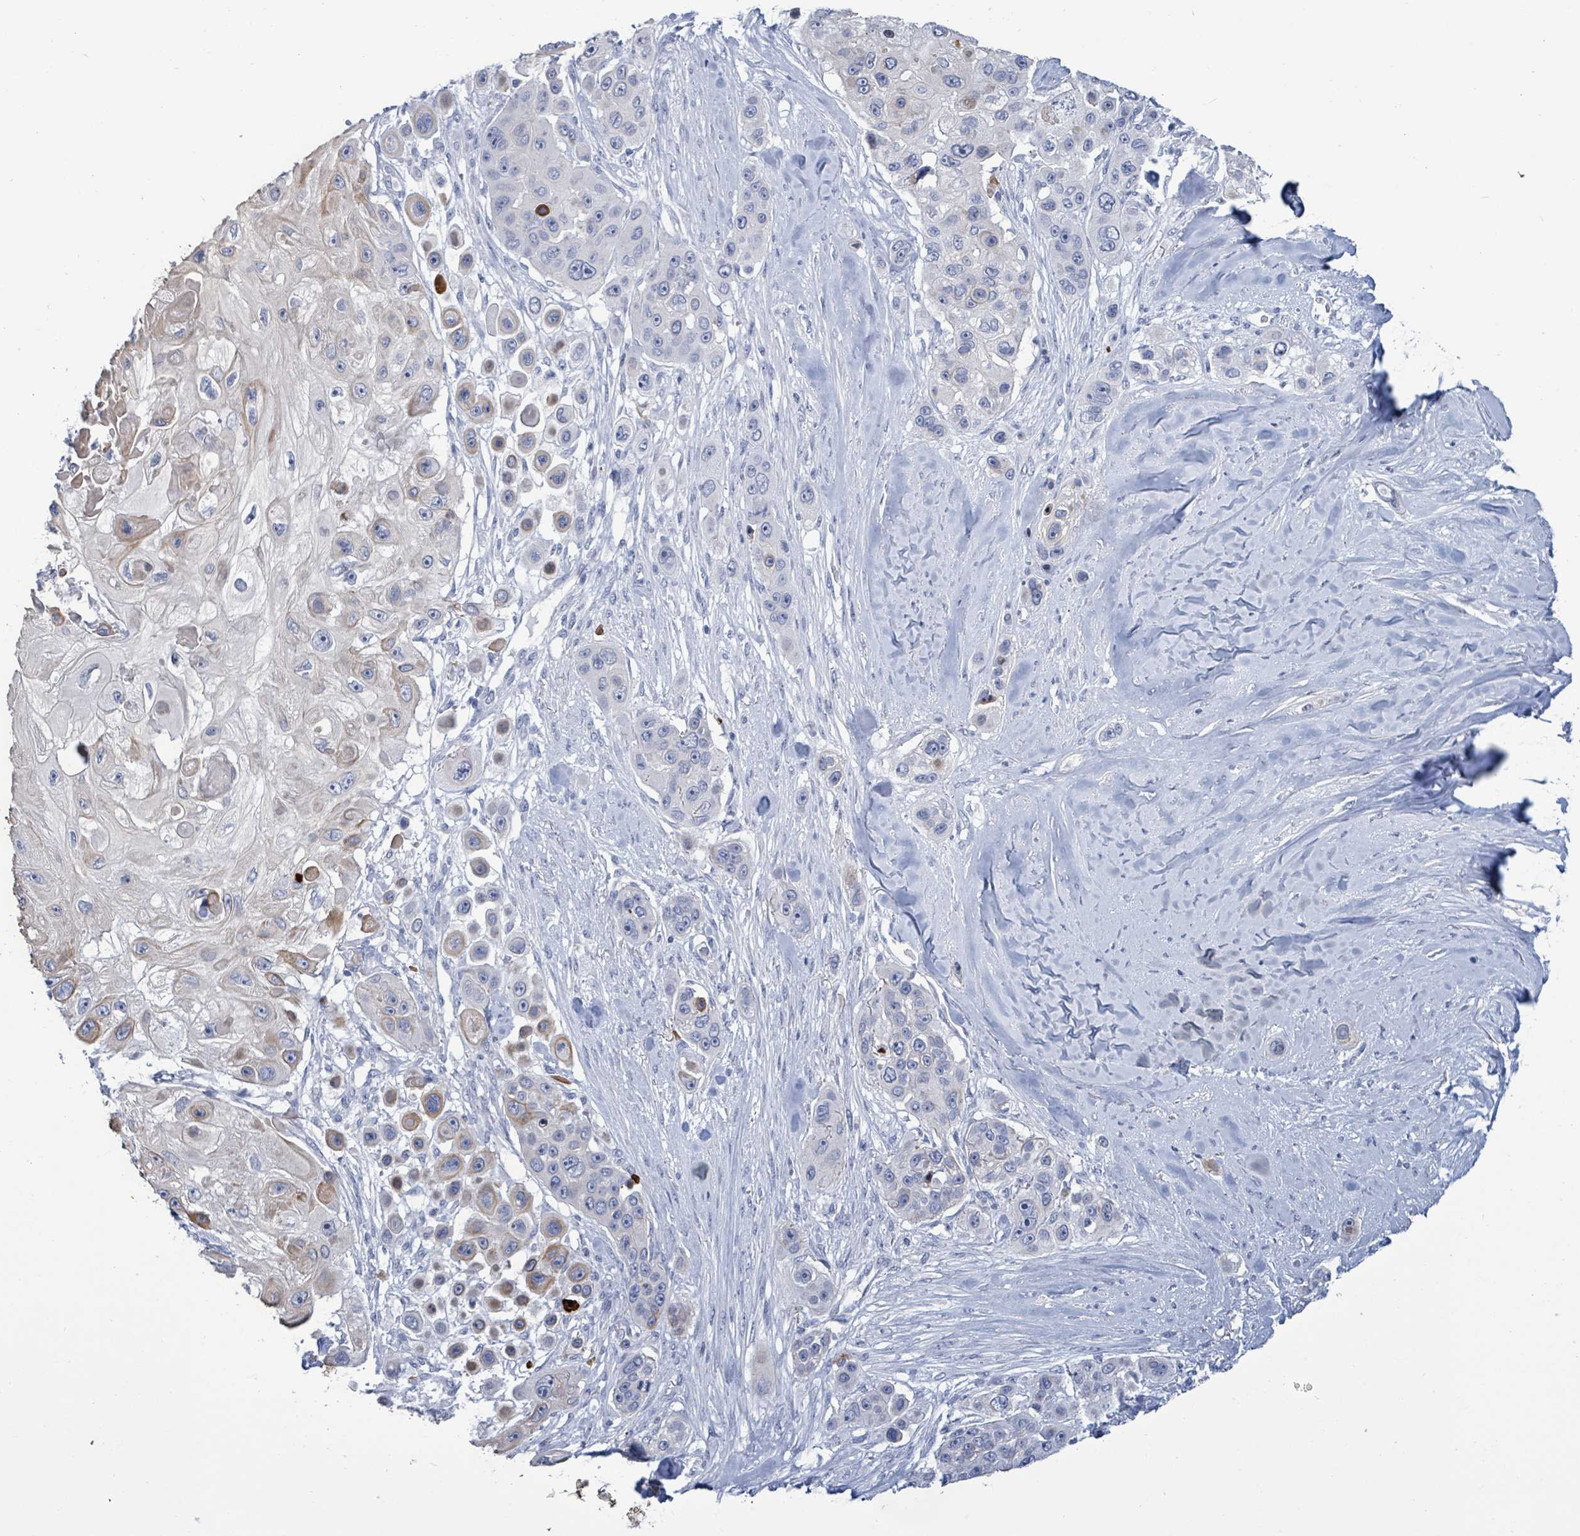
{"staining": {"intensity": "weak", "quantity": "<25%", "location": "cytoplasmic/membranous"}, "tissue": "skin cancer", "cell_type": "Tumor cells", "image_type": "cancer", "snomed": [{"axis": "morphology", "description": "Squamous cell carcinoma, NOS"}, {"axis": "topography", "description": "Skin"}], "caption": "Tumor cells show no significant protein expression in skin cancer (squamous cell carcinoma). The staining is performed using DAB brown chromogen with nuclei counter-stained in using hematoxylin.", "gene": "NTN3", "patient": {"sex": "male", "age": 67}}